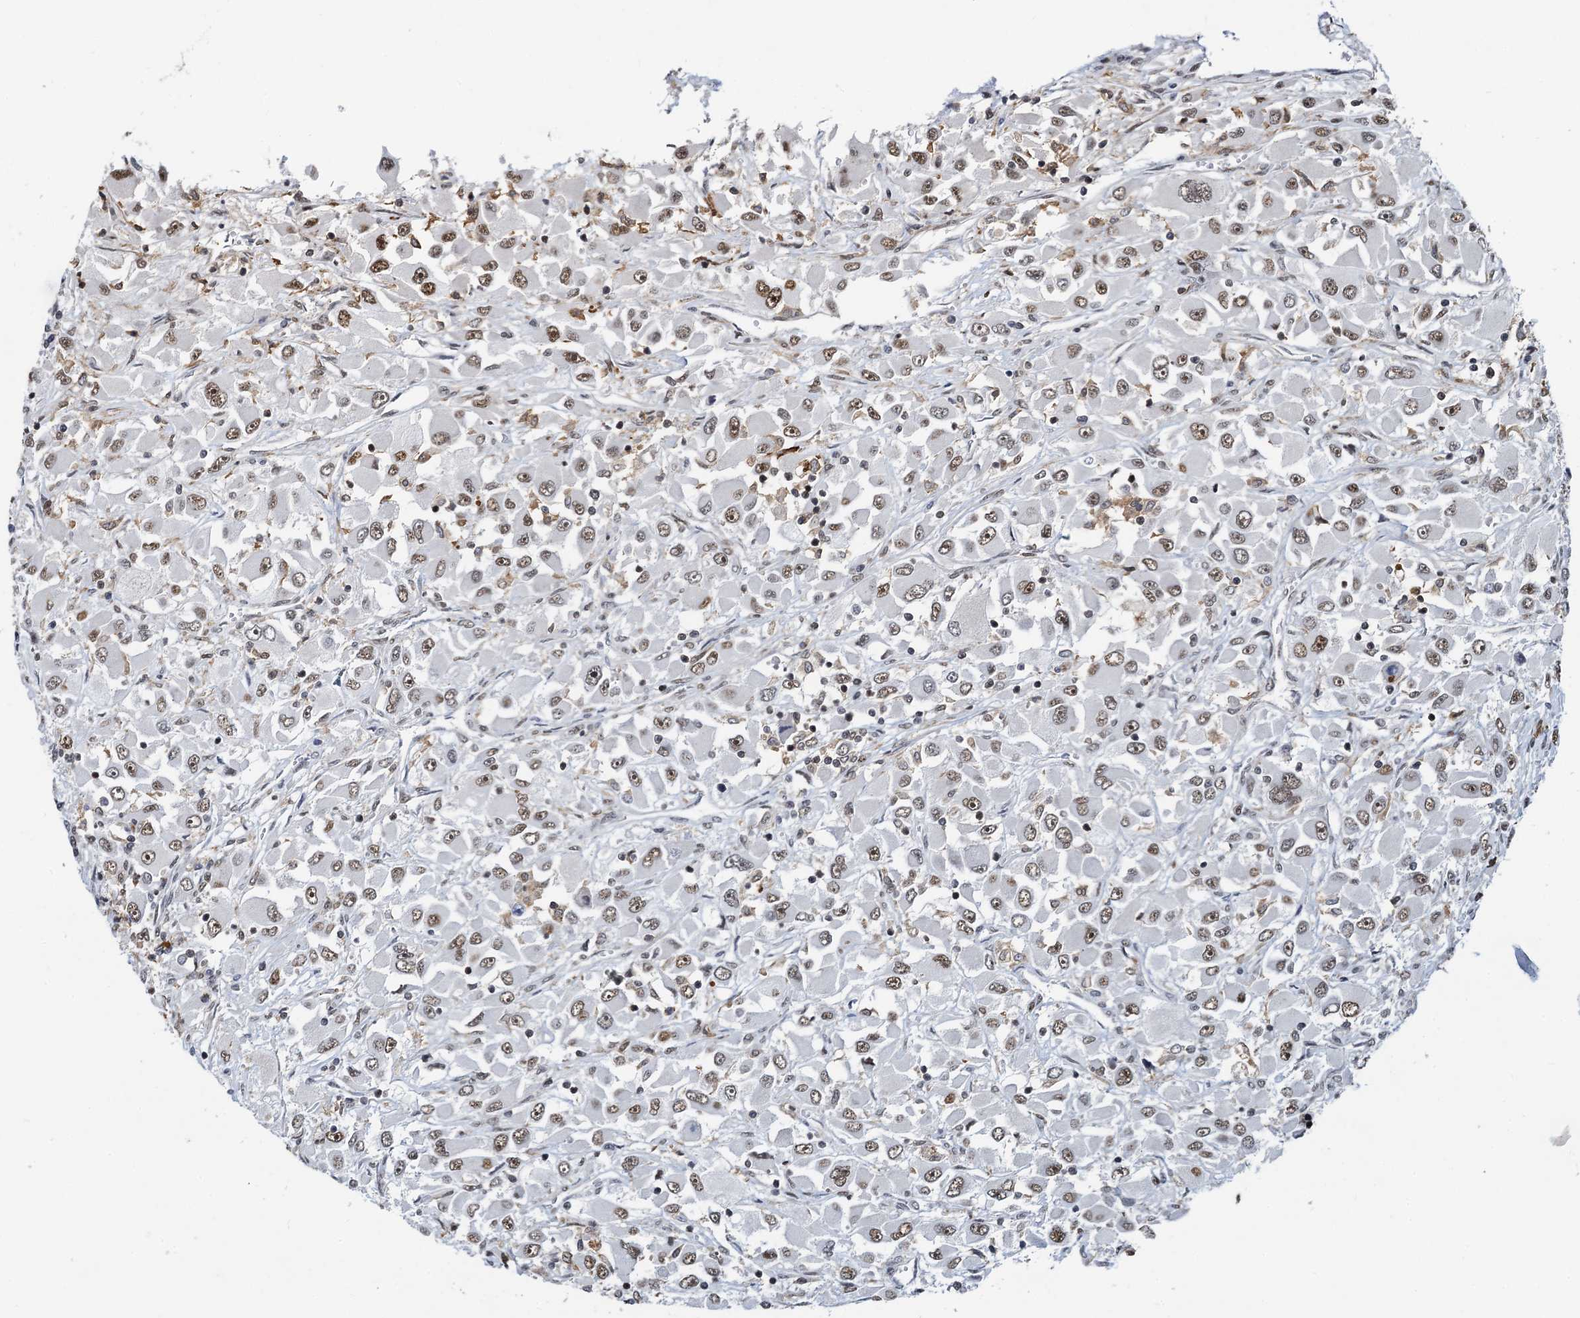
{"staining": {"intensity": "moderate", "quantity": ">75%", "location": "nuclear"}, "tissue": "renal cancer", "cell_type": "Tumor cells", "image_type": "cancer", "snomed": [{"axis": "morphology", "description": "Adenocarcinoma, NOS"}, {"axis": "topography", "description": "Kidney"}], "caption": "Human renal cancer stained with a brown dye shows moderate nuclear positive staining in about >75% of tumor cells.", "gene": "RBM26", "patient": {"sex": "female", "age": 52}}